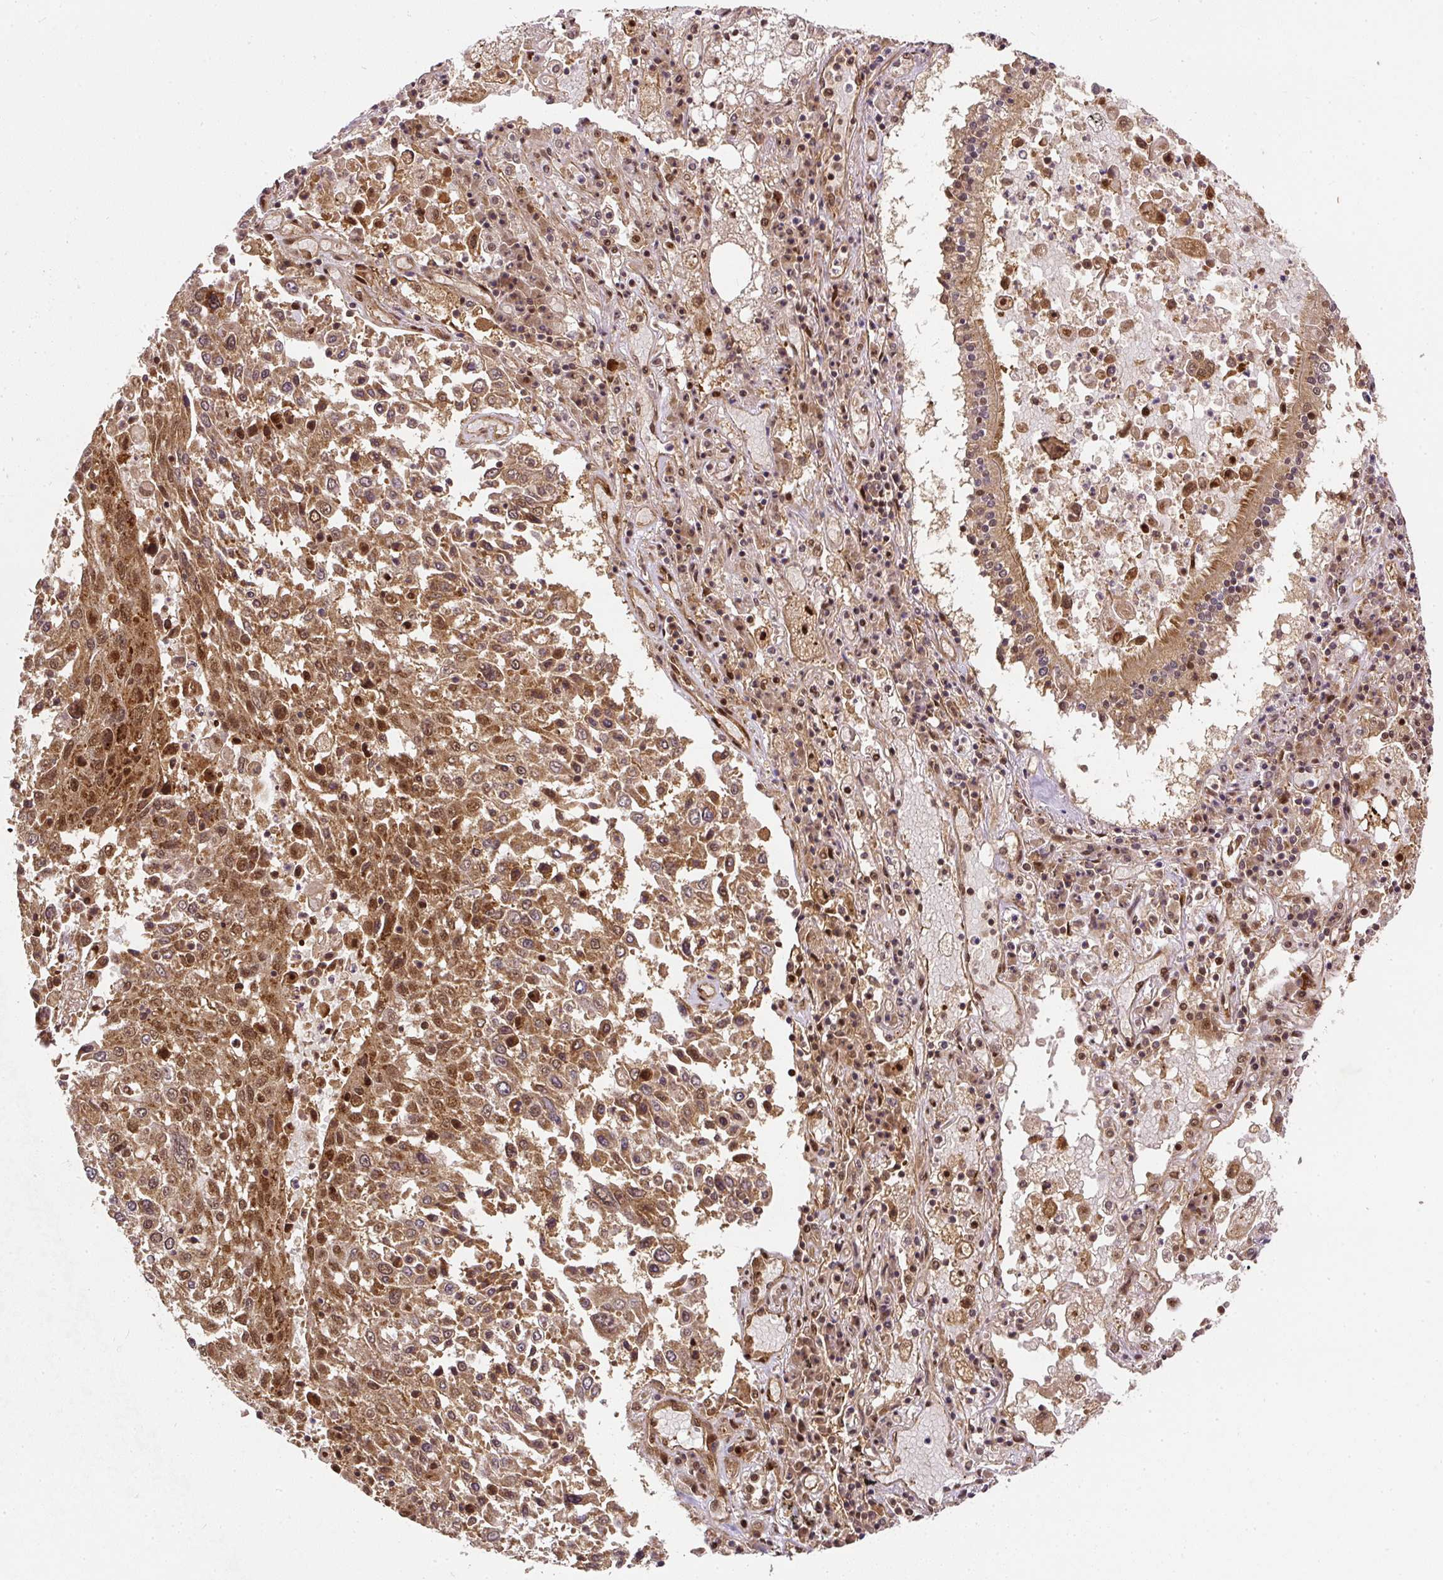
{"staining": {"intensity": "moderate", "quantity": ">75%", "location": "cytoplasmic/membranous,nuclear"}, "tissue": "lung cancer", "cell_type": "Tumor cells", "image_type": "cancer", "snomed": [{"axis": "morphology", "description": "Squamous cell carcinoma, NOS"}, {"axis": "topography", "description": "Lung"}], "caption": "Immunohistochemistry staining of lung squamous cell carcinoma, which exhibits medium levels of moderate cytoplasmic/membranous and nuclear staining in about >75% of tumor cells indicating moderate cytoplasmic/membranous and nuclear protein staining. The staining was performed using DAB (3,3'-diaminobenzidine) (brown) for protein detection and nuclei were counterstained in hematoxylin (blue).", "gene": "PSMD1", "patient": {"sex": "male", "age": 65}}